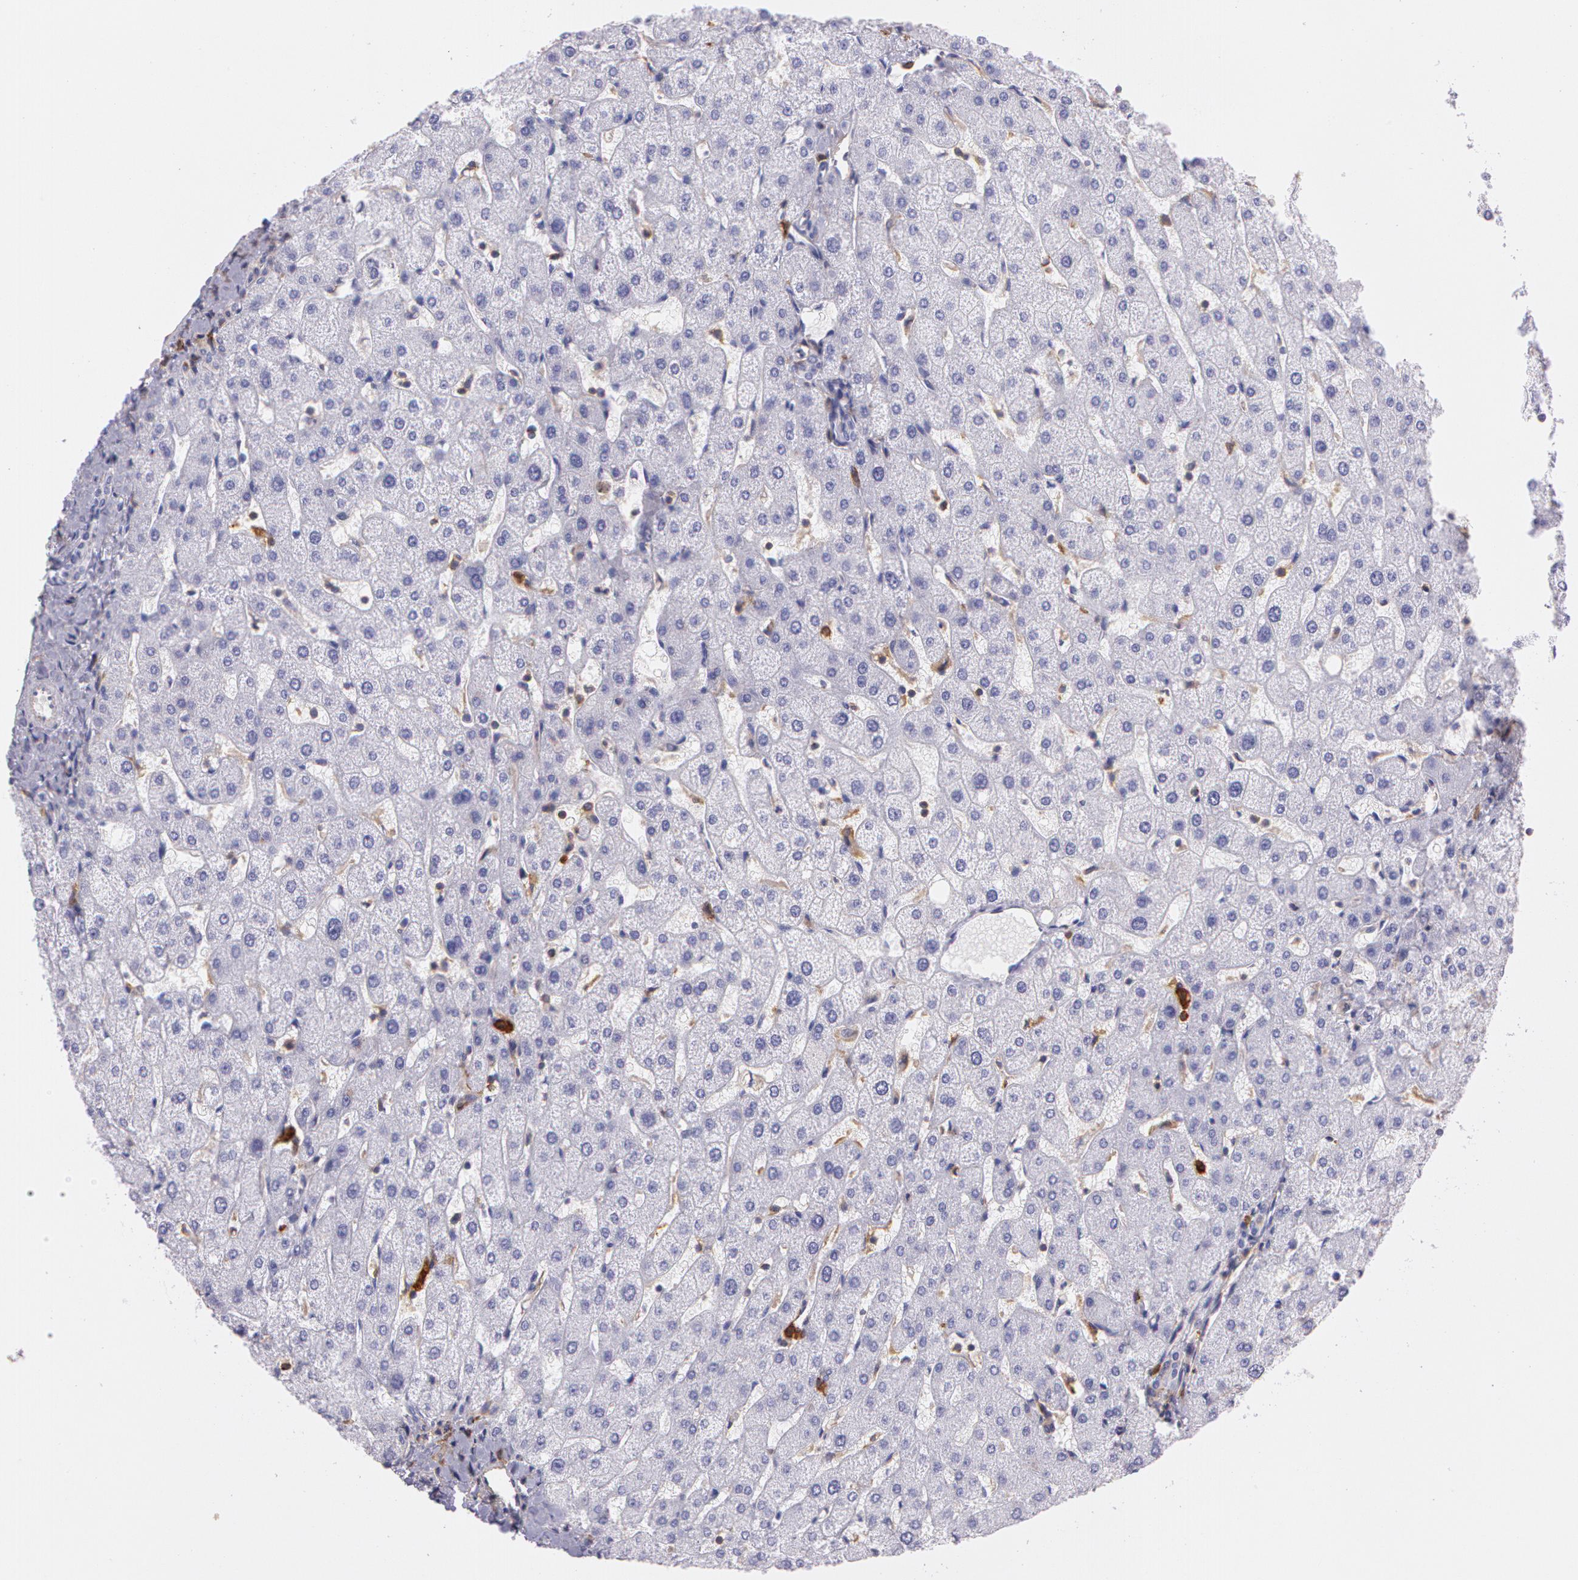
{"staining": {"intensity": "weak", "quantity": ">75%", "location": "cytoplasmic/membranous"}, "tissue": "liver", "cell_type": "Cholangiocytes", "image_type": "normal", "snomed": [{"axis": "morphology", "description": "Normal tissue, NOS"}, {"axis": "topography", "description": "Liver"}], "caption": "Normal liver shows weak cytoplasmic/membranous staining in about >75% of cholangiocytes.", "gene": "LY75", "patient": {"sex": "male", "age": 67}}